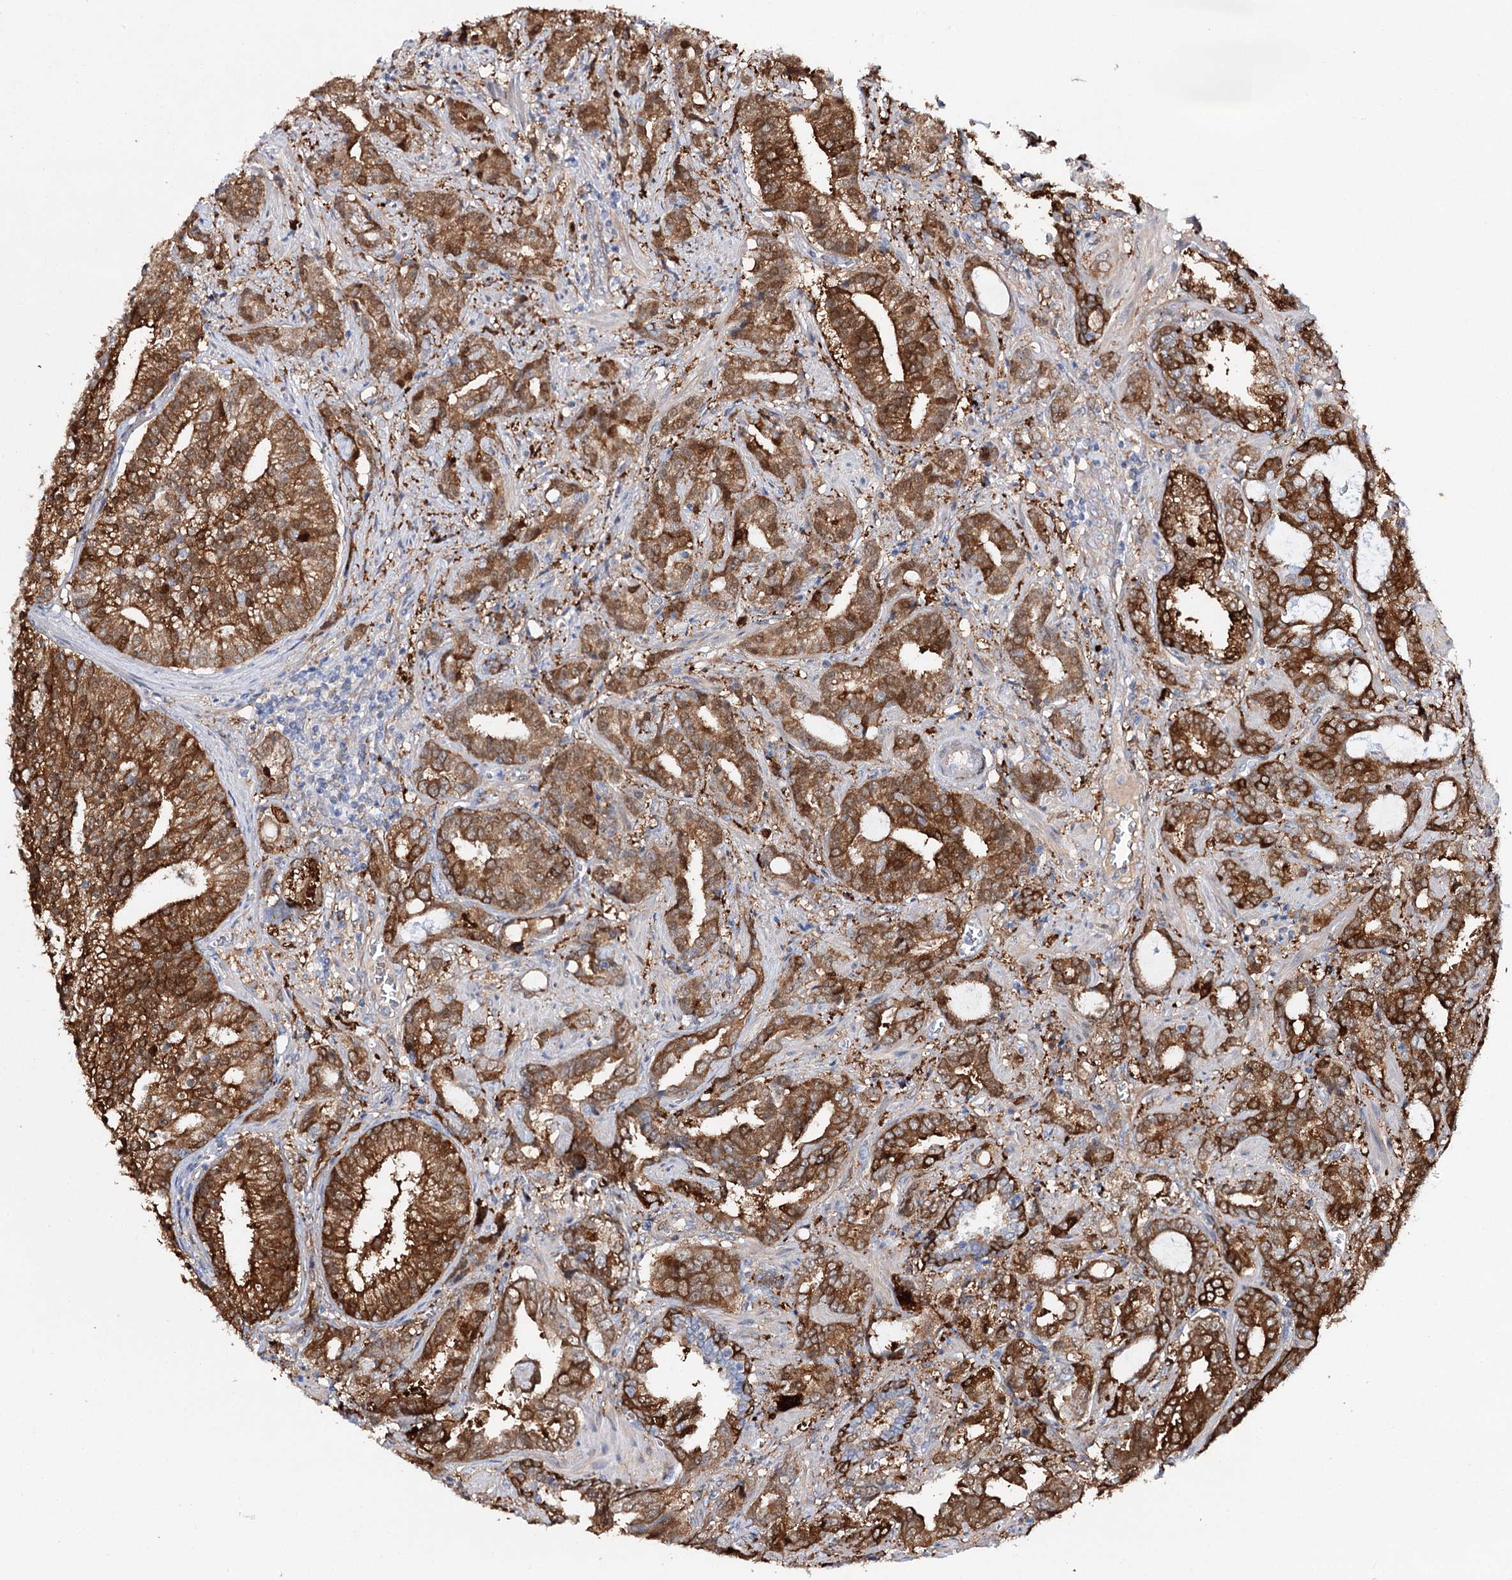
{"staining": {"intensity": "strong", "quantity": ">75%", "location": "cytoplasmic/membranous"}, "tissue": "prostate cancer", "cell_type": "Tumor cells", "image_type": "cancer", "snomed": [{"axis": "morphology", "description": "Adenocarcinoma, High grade"}, {"axis": "topography", "description": "Prostate and seminal vesicle, NOS"}], "caption": "A high-resolution photomicrograph shows immunohistochemistry (IHC) staining of high-grade adenocarcinoma (prostate), which displays strong cytoplasmic/membranous staining in approximately >75% of tumor cells.", "gene": "CFAP46", "patient": {"sex": "male", "age": 67}}